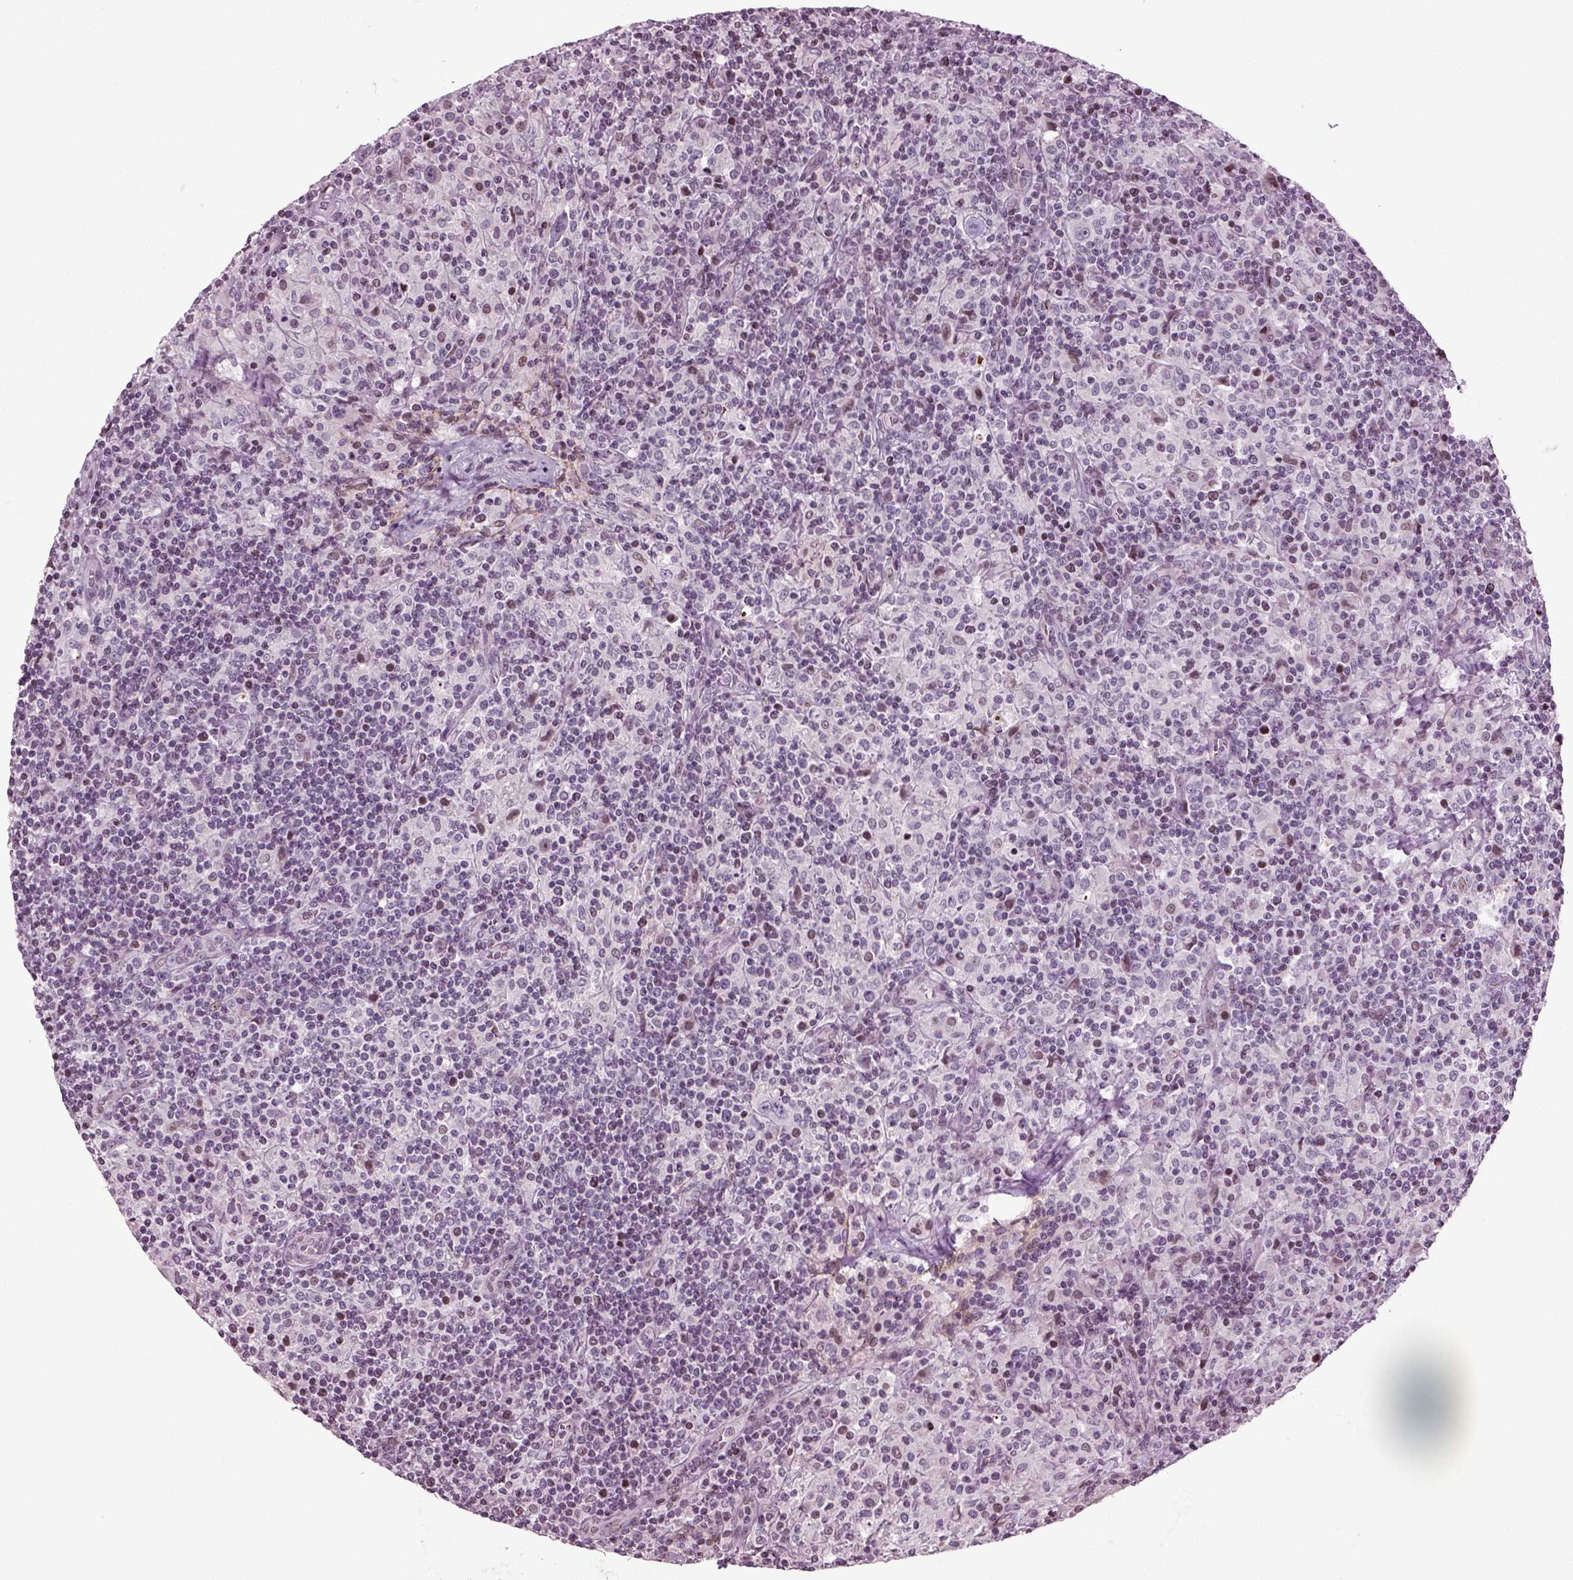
{"staining": {"intensity": "negative", "quantity": "none", "location": "none"}, "tissue": "lymphoma", "cell_type": "Tumor cells", "image_type": "cancer", "snomed": [{"axis": "morphology", "description": "Hodgkin's disease, NOS"}, {"axis": "topography", "description": "Lymph node"}], "caption": "A high-resolution histopathology image shows immunohistochemistry staining of Hodgkin's disease, which displays no significant positivity in tumor cells. The staining was performed using DAB (3,3'-diaminobenzidine) to visualize the protein expression in brown, while the nuclei were stained in blue with hematoxylin (Magnification: 20x).", "gene": "HEYL", "patient": {"sex": "male", "age": 70}}